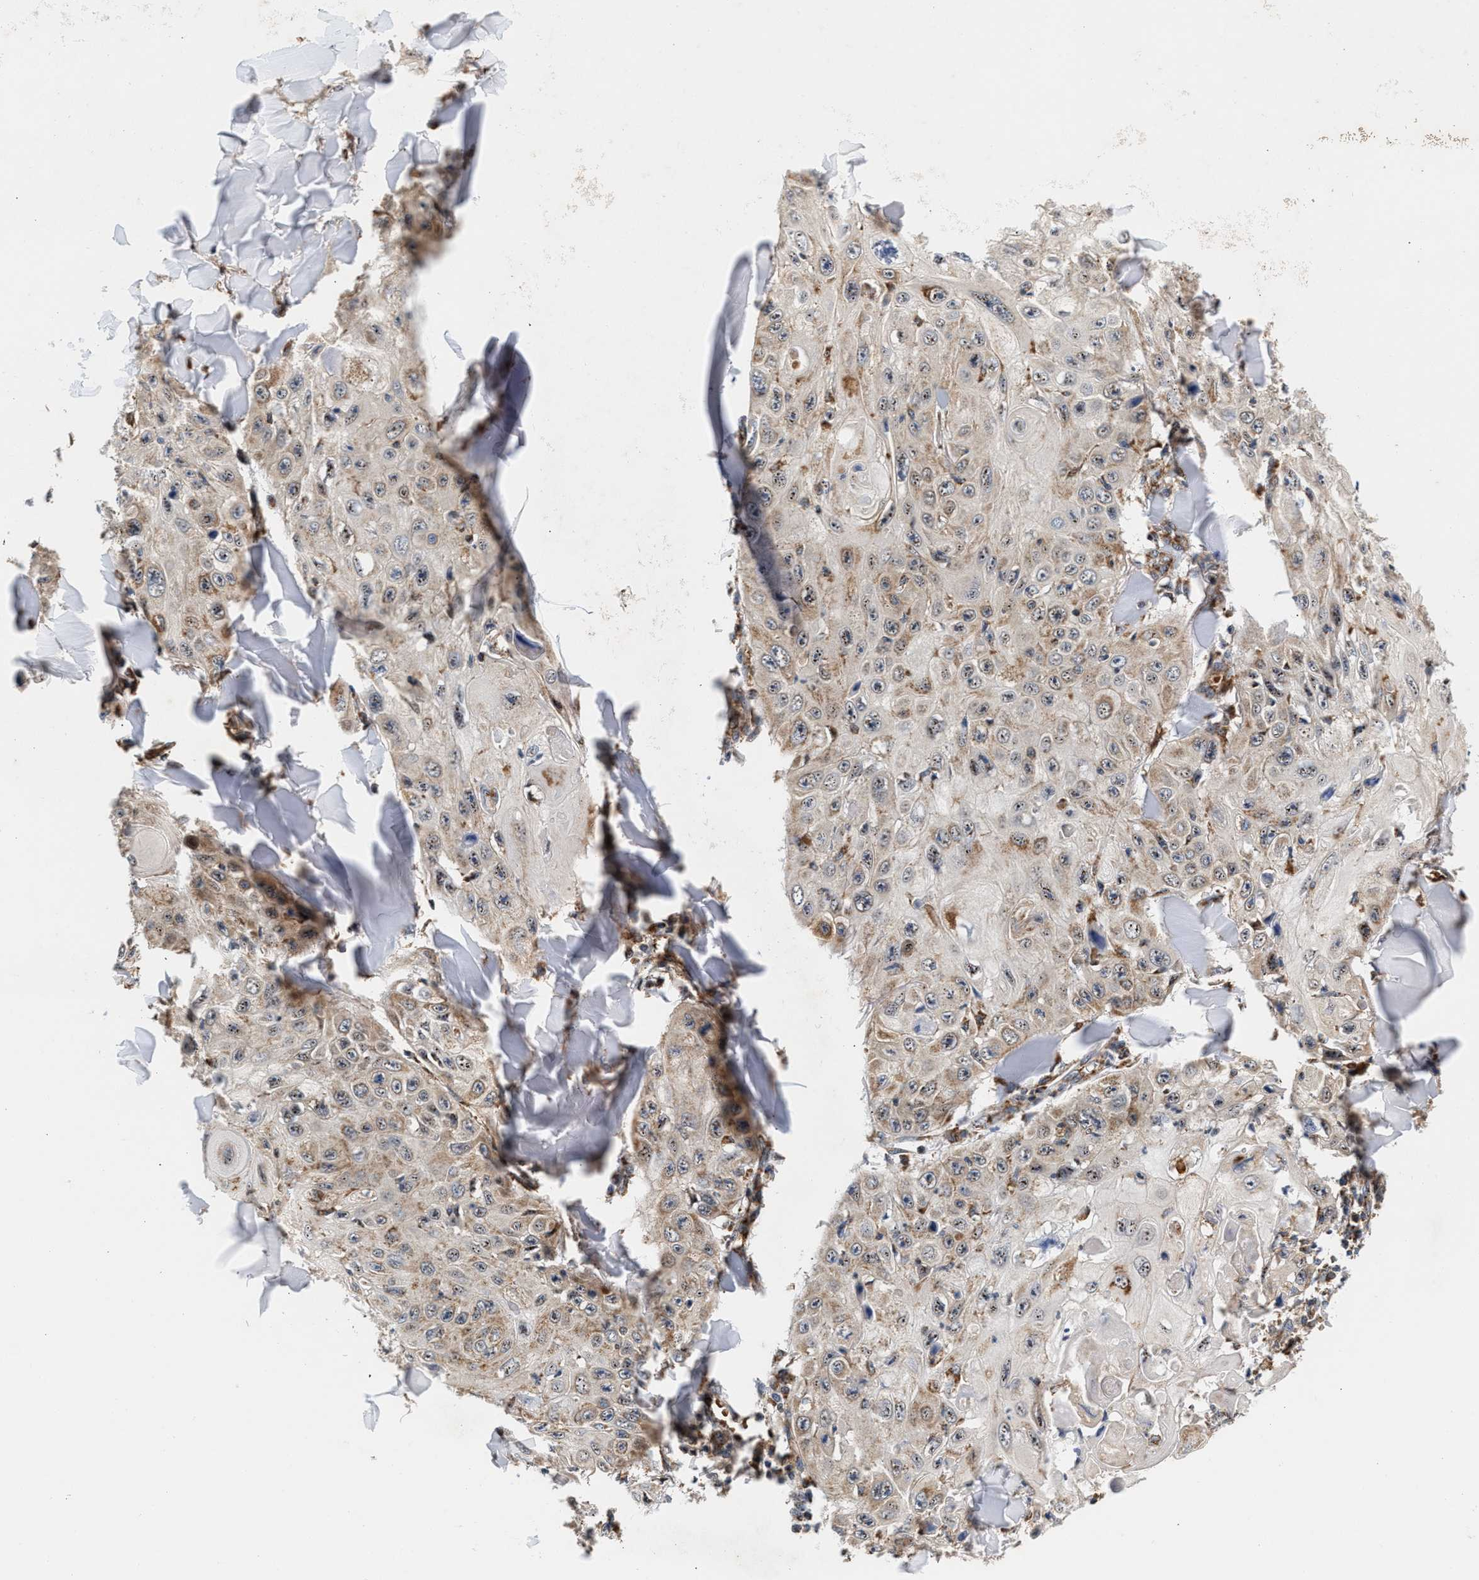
{"staining": {"intensity": "weak", "quantity": ">75%", "location": "cytoplasmic/membranous"}, "tissue": "skin cancer", "cell_type": "Tumor cells", "image_type": "cancer", "snomed": [{"axis": "morphology", "description": "Squamous cell carcinoma, NOS"}, {"axis": "topography", "description": "Skin"}], "caption": "An image of human squamous cell carcinoma (skin) stained for a protein shows weak cytoplasmic/membranous brown staining in tumor cells.", "gene": "SGK1", "patient": {"sex": "male", "age": 86}}